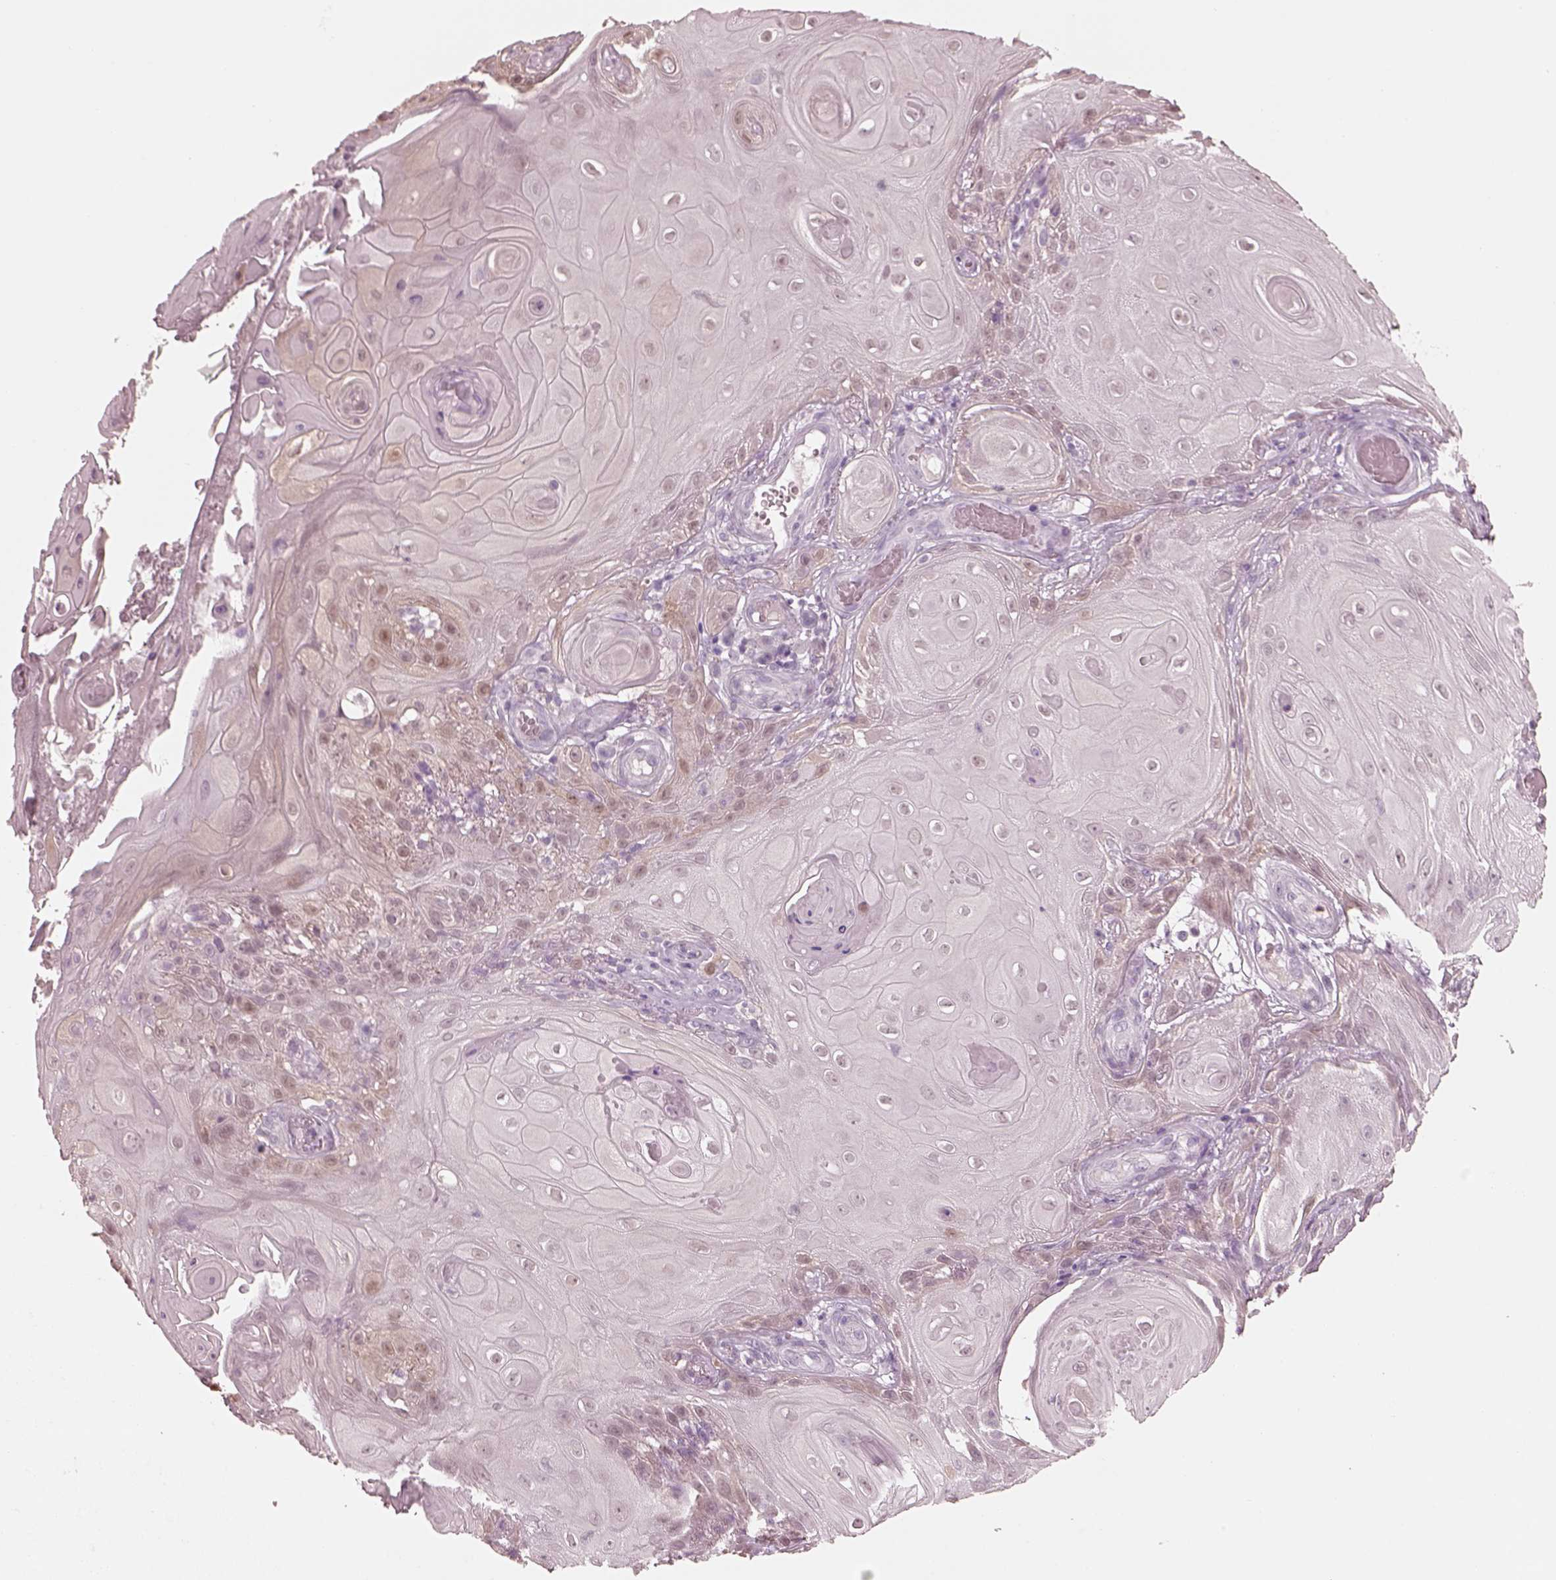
{"staining": {"intensity": "negative", "quantity": "none", "location": "none"}, "tissue": "skin cancer", "cell_type": "Tumor cells", "image_type": "cancer", "snomed": [{"axis": "morphology", "description": "Squamous cell carcinoma, NOS"}, {"axis": "topography", "description": "Skin"}], "caption": "Histopathology image shows no protein staining in tumor cells of skin cancer tissue.", "gene": "C2orf81", "patient": {"sex": "male", "age": 62}}